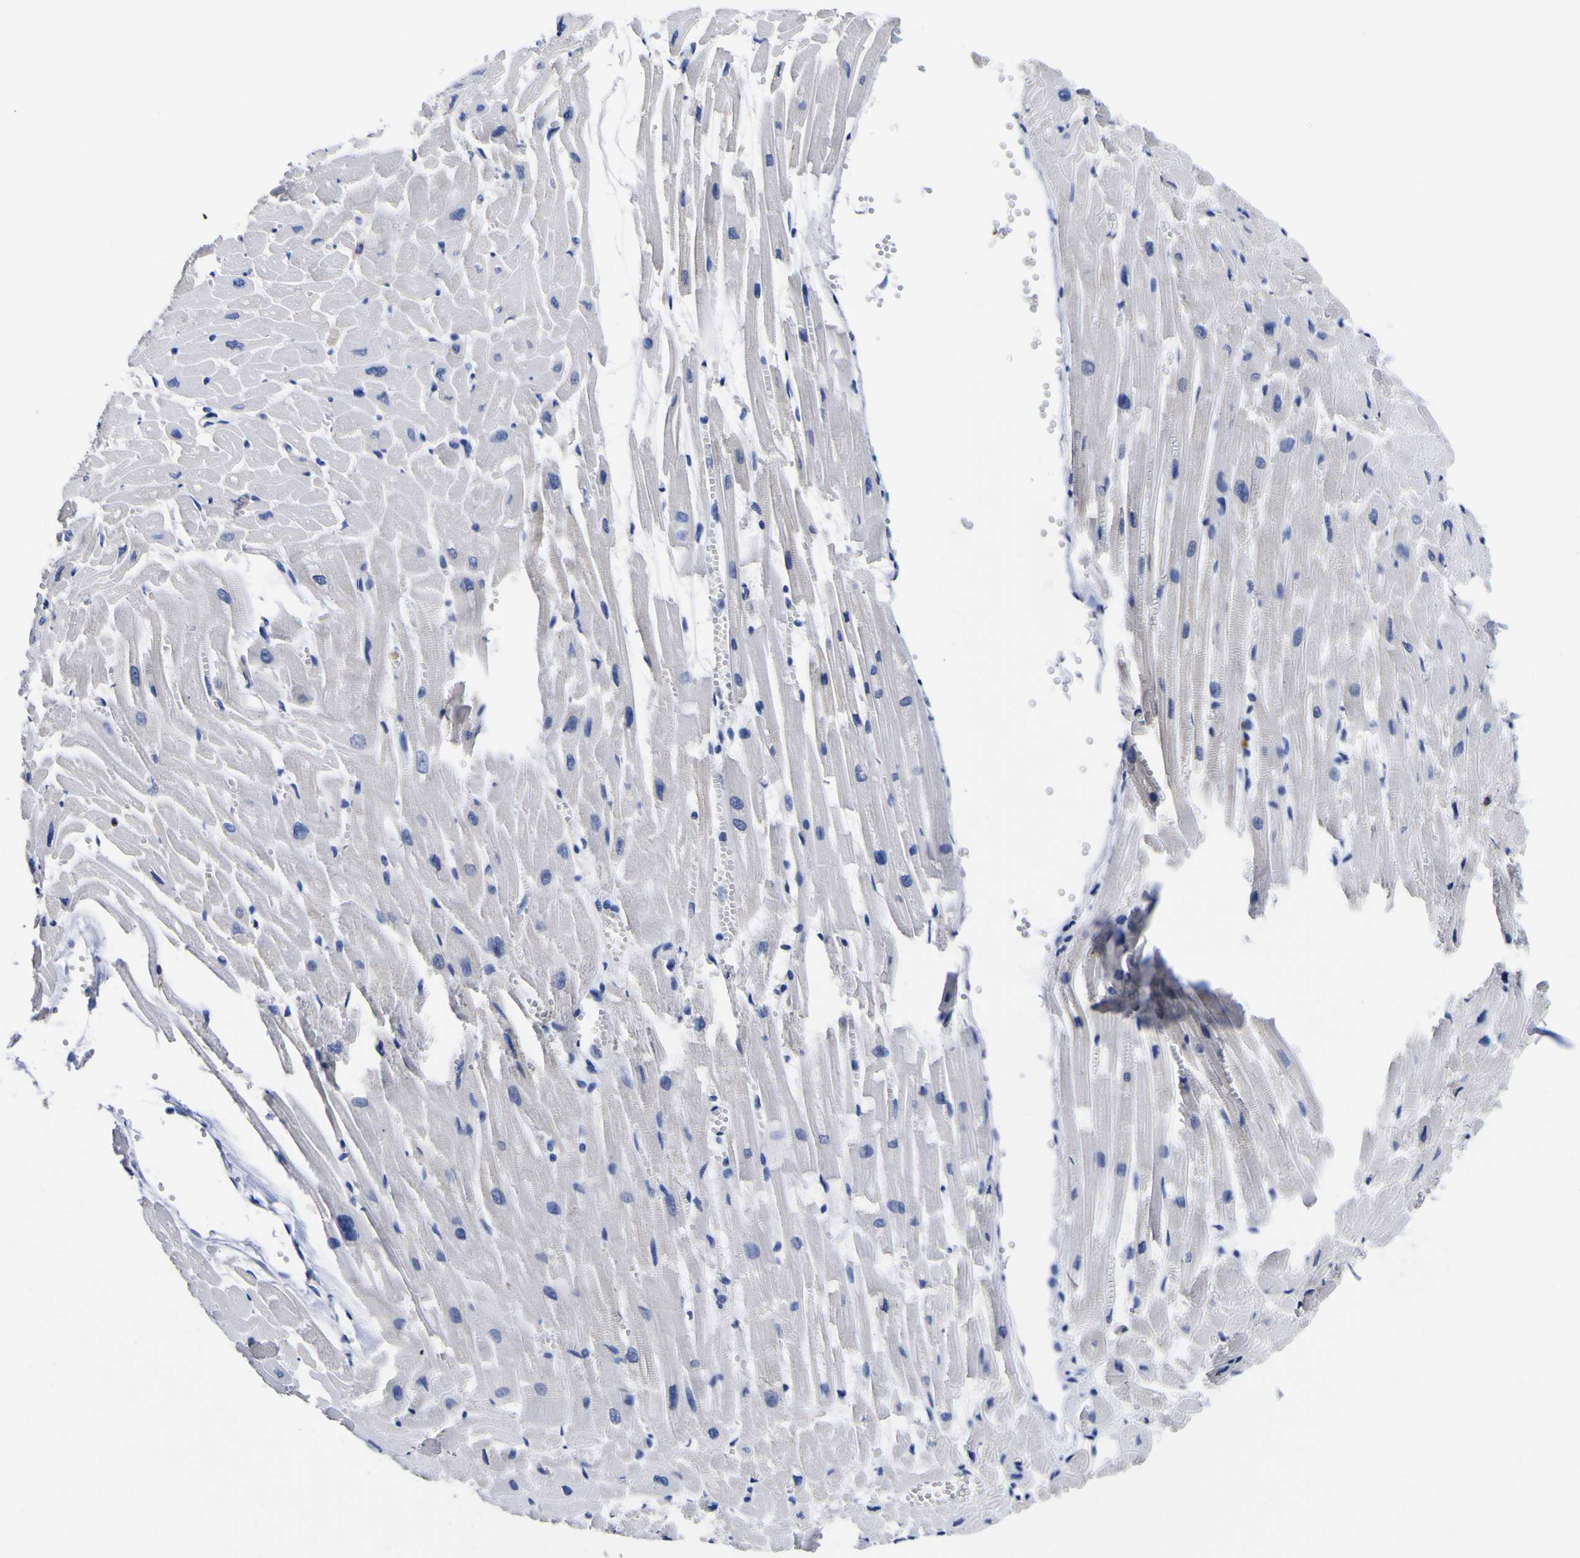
{"staining": {"intensity": "negative", "quantity": "none", "location": "none"}, "tissue": "heart muscle", "cell_type": "Cardiomyocytes", "image_type": "normal", "snomed": [{"axis": "morphology", "description": "Normal tissue, NOS"}, {"axis": "topography", "description": "Heart"}], "caption": "DAB (3,3'-diaminobenzidine) immunohistochemical staining of normal human heart muscle shows no significant expression in cardiomyocytes.", "gene": "CASP6", "patient": {"sex": "female", "age": 19}}